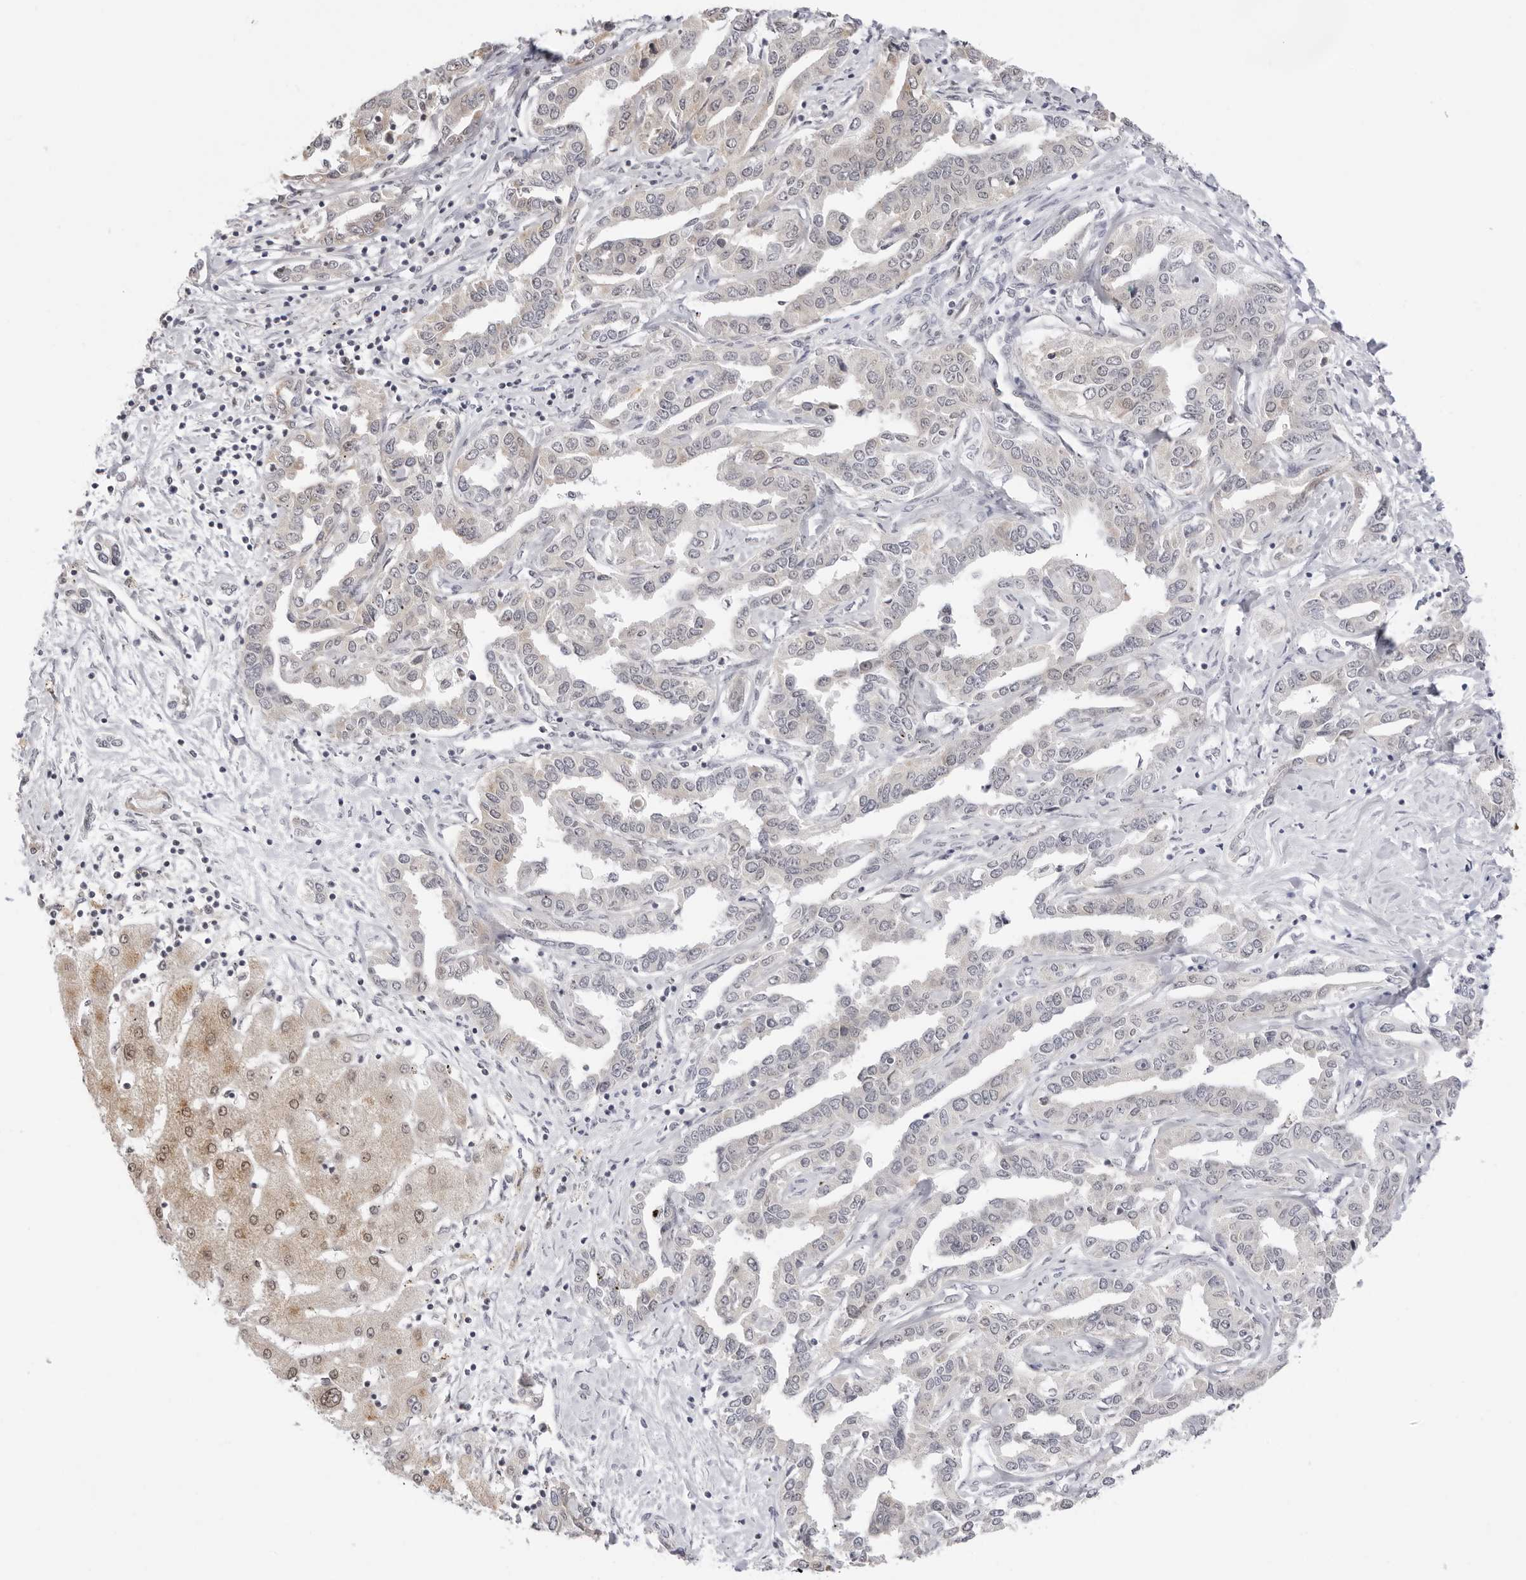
{"staining": {"intensity": "negative", "quantity": "none", "location": "none"}, "tissue": "liver cancer", "cell_type": "Tumor cells", "image_type": "cancer", "snomed": [{"axis": "morphology", "description": "Cholangiocarcinoma"}, {"axis": "topography", "description": "Liver"}], "caption": "Immunohistochemistry (IHC) image of cholangiocarcinoma (liver) stained for a protein (brown), which displays no positivity in tumor cells. The staining is performed using DAB (3,3'-diaminobenzidine) brown chromogen with nuclei counter-stained in using hematoxylin.", "gene": "FDPS", "patient": {"sex": "male", "age": 59}}